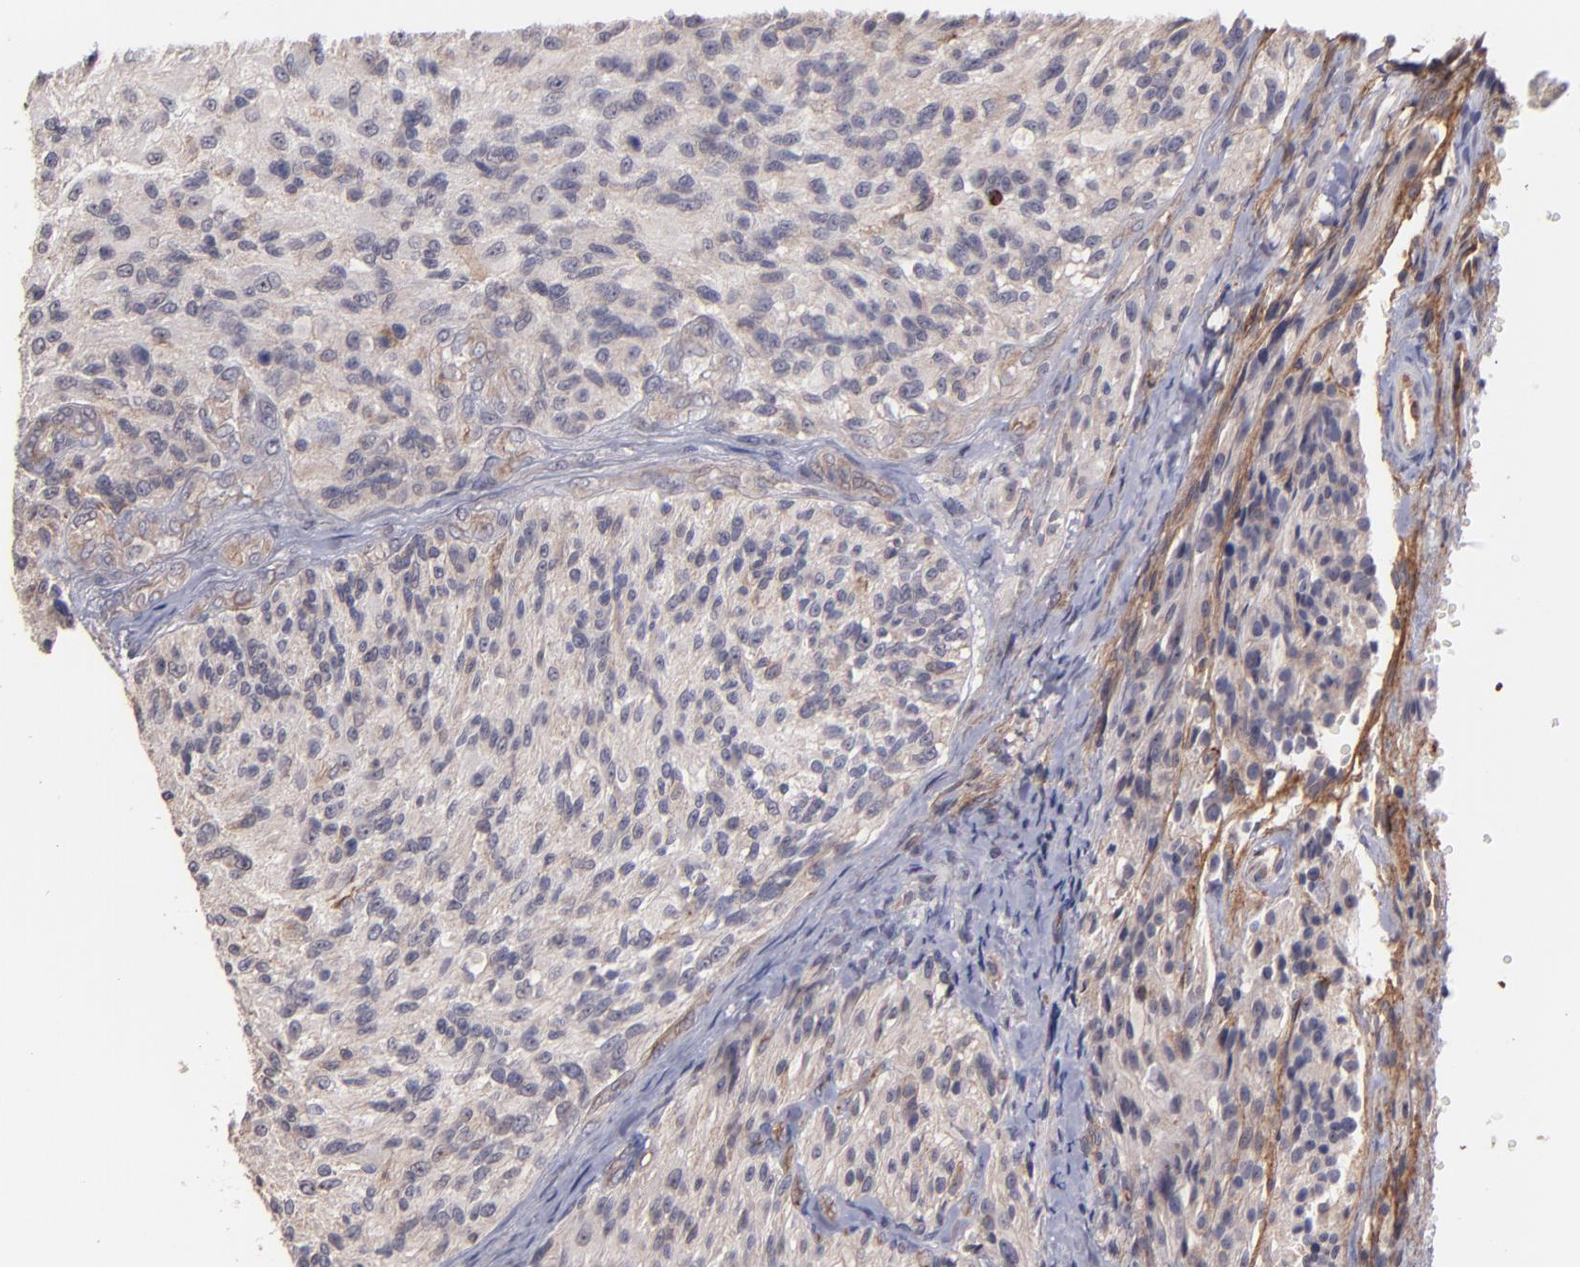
{"staining": {"intensity": "negative", "quantity": "none", "location": "none"}, "tissue": "glioma", "cell_type": "Tumor cells", "image_type": "cancer", "snomed": [{"axis": "morphology", "description": "Normal tissue, NOS"}, {"axis": "morphology", "description": "Glioma, malignant, High grade"}, {"axis": "topography", "description": "Cerebral cortex"}], "caption": "A photomicrograph of human glioma is negative for staining in tumor cells.", "gene": "ICAM1", "patient": {"sex": "male", "age": 56}}